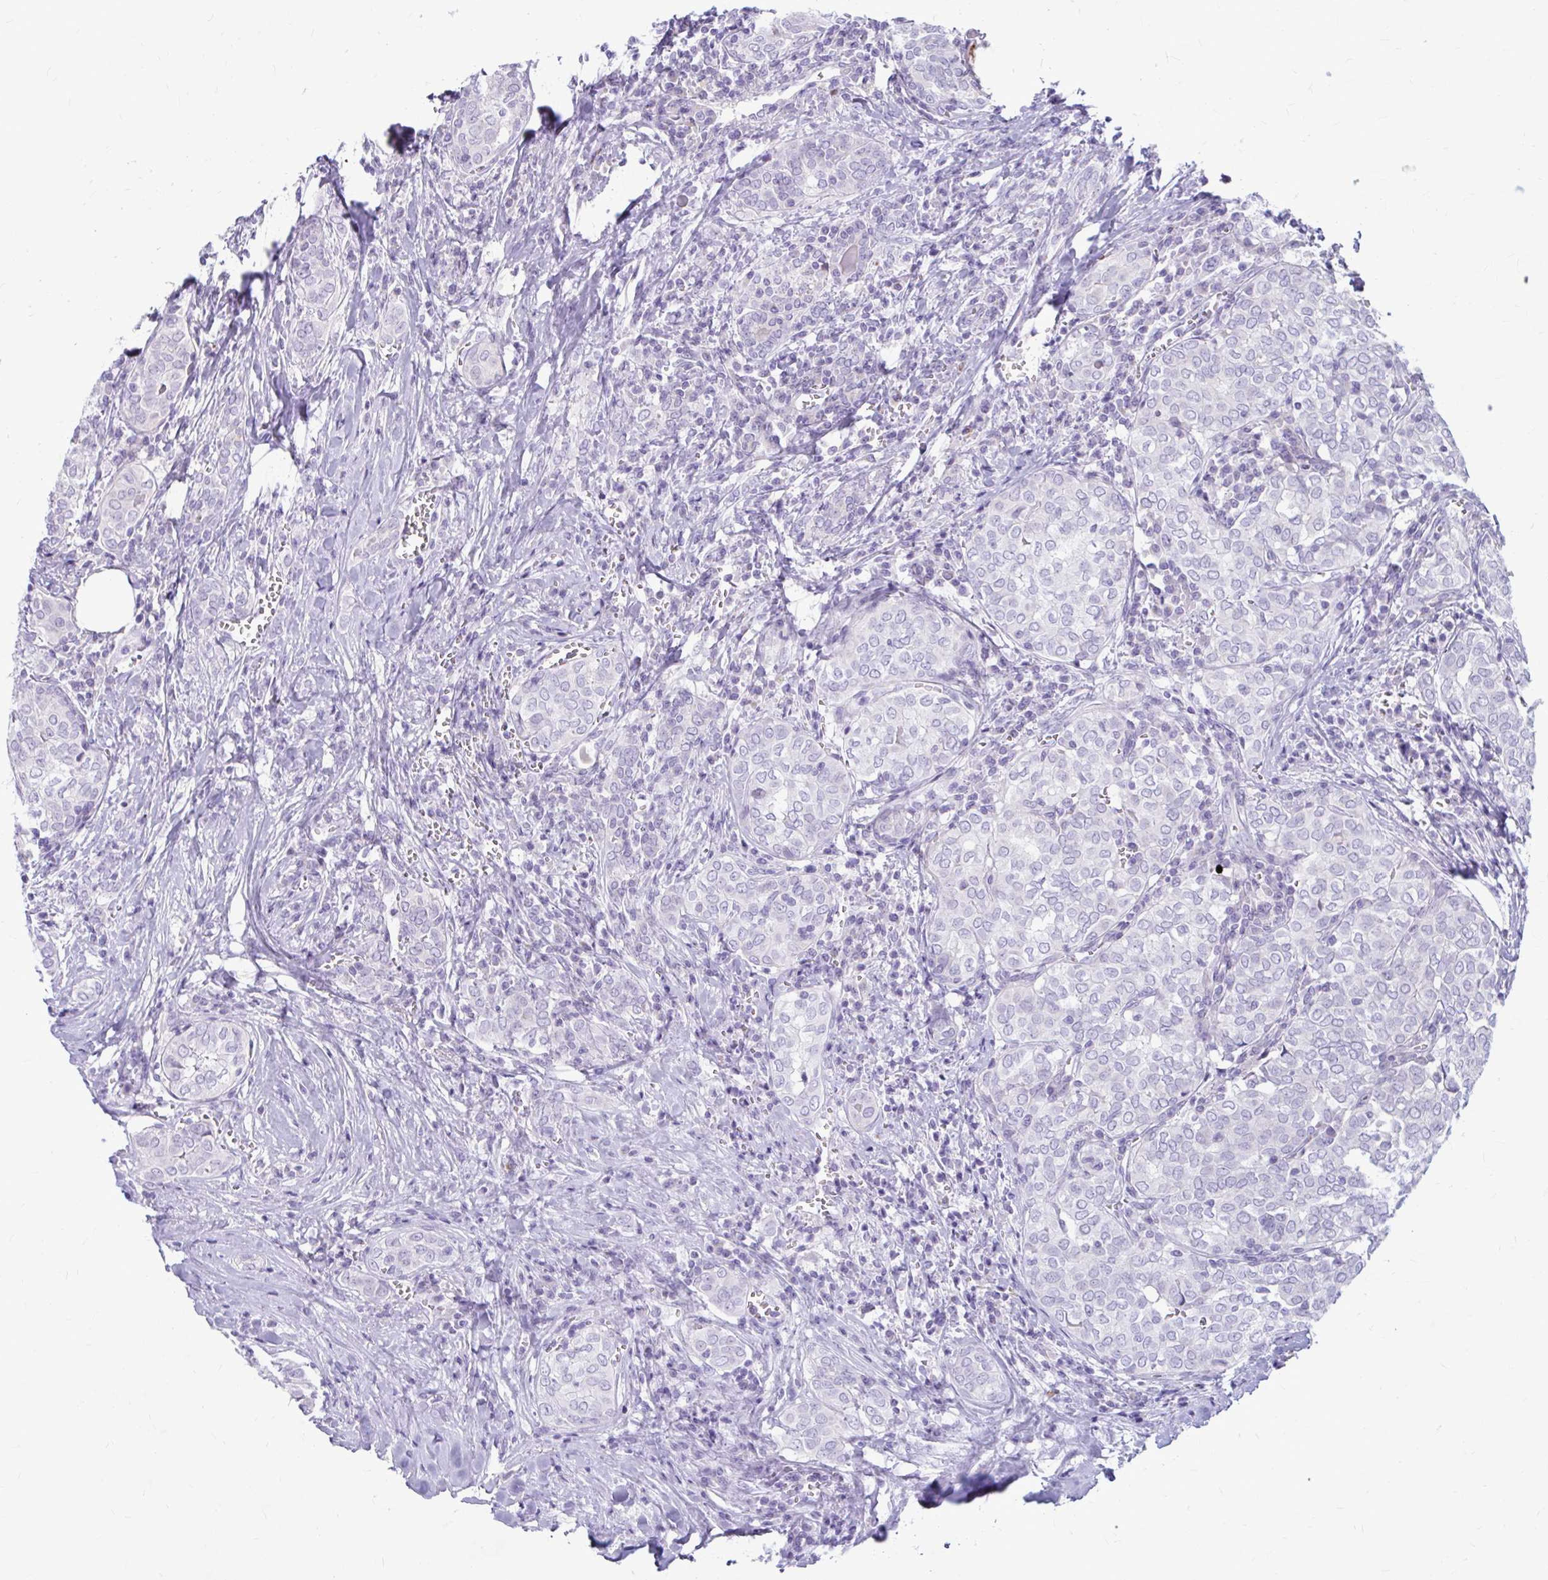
{"staining": {"intensity": "negative", "quantity": "none", "location": "none"}, "tissue": "thyroid cancer", "cell_type": "Tumor cells", "image_type": "cancer", "snomed": [{"axis": "morphology", "description": "Papillary adenocarcinoma, NOS"}, {"axis": "topography", "description": "Thyroid gland"}], "caption": "A micrograph of human thyroid cancer is negative for staining in tumor cells.", "gene": "CHIA", "patient": {"sex": "female", "age": 30}}